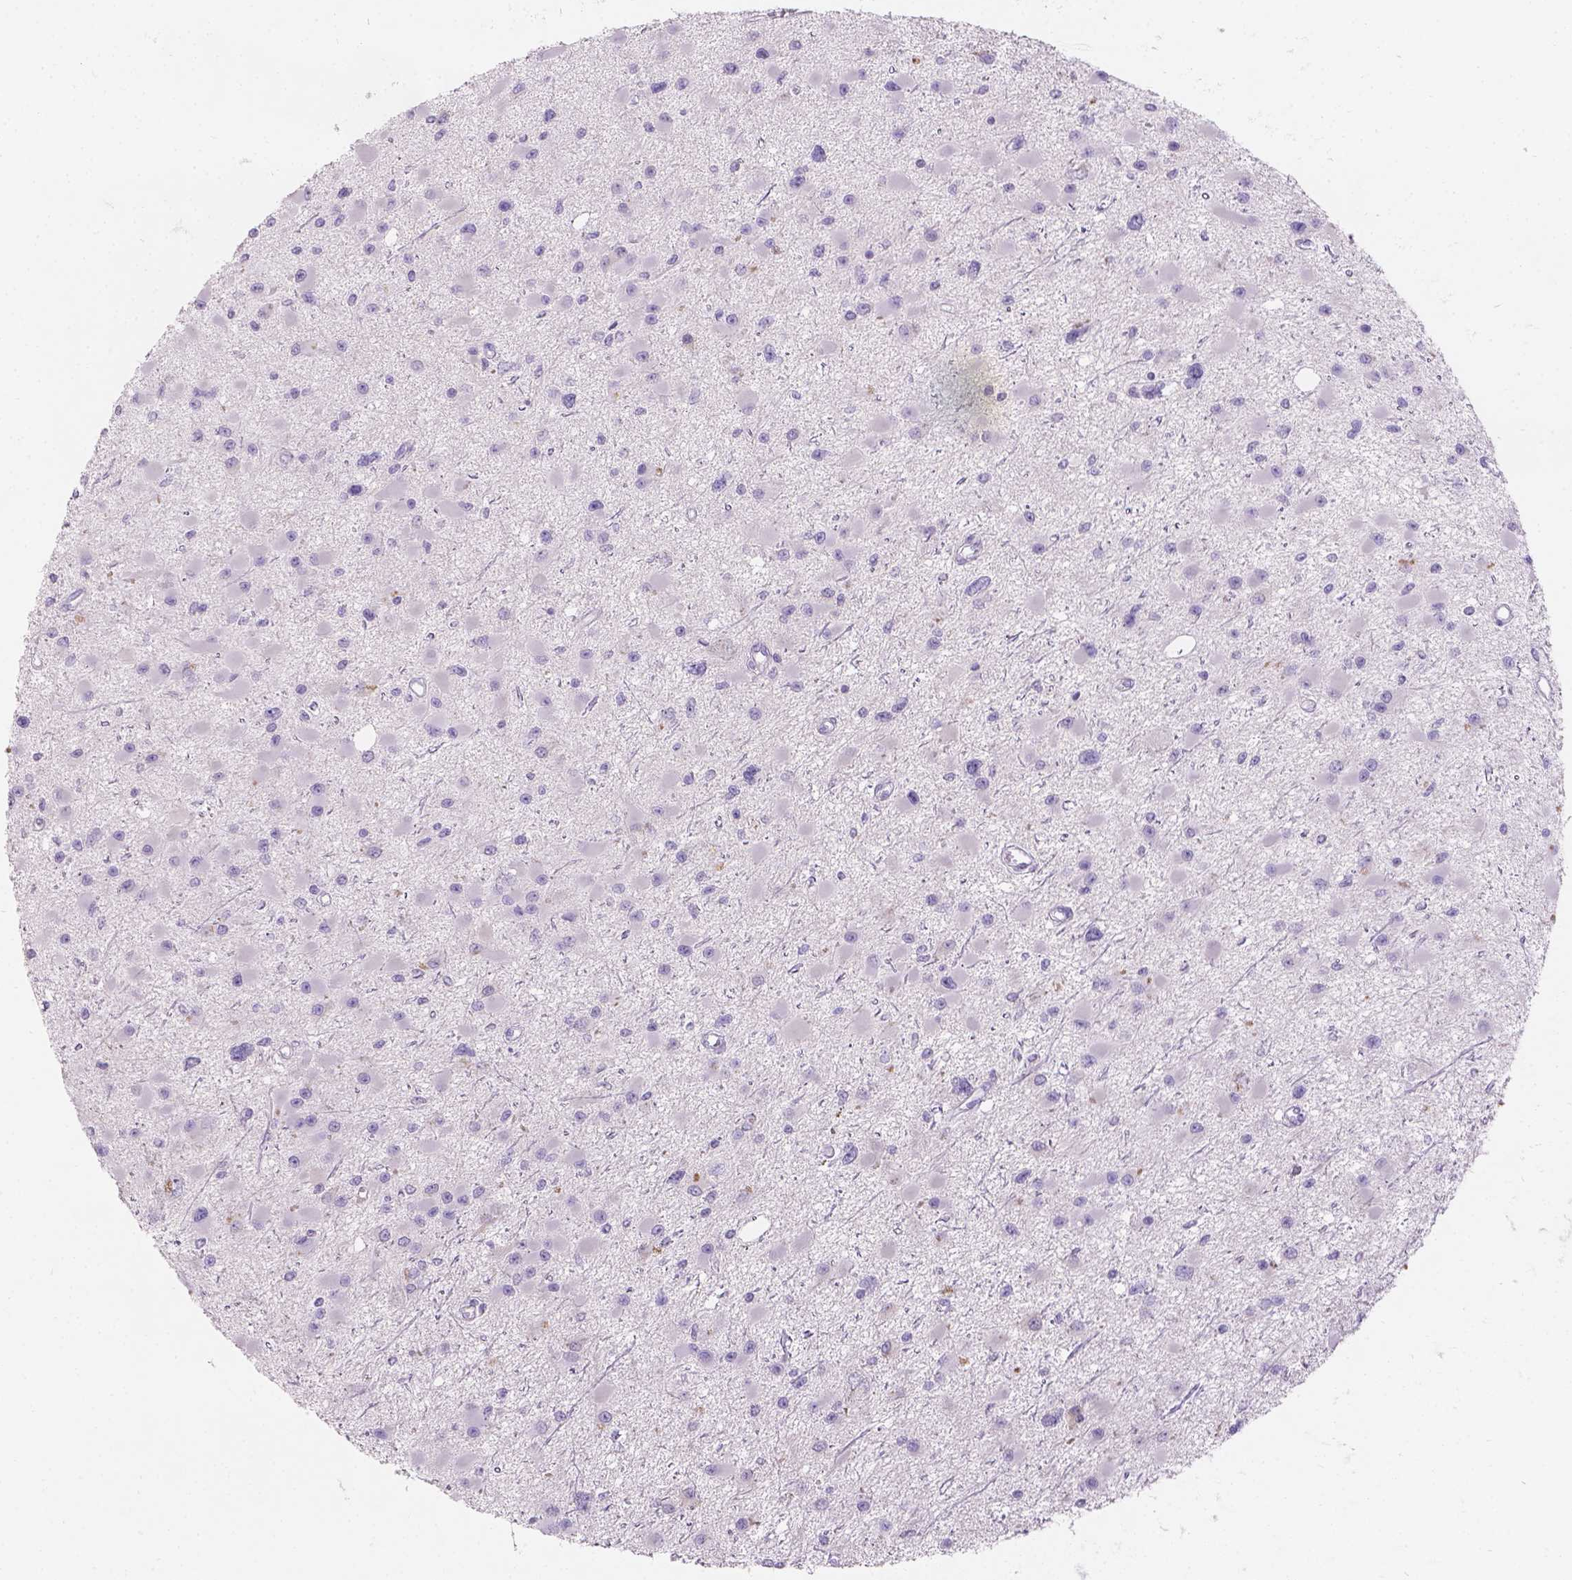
{"staining": {"intensity": "negative", "quantity": "none", "location": "none"}, "tissue": "glioma", "cell_type": "Tumor cells", "image_type": "cancer", "snomed": [{"axis": "morphology", "description": "Glioma, malignant, High grade"}, {"axis": "topography", "description": "Brain"}], "caption": "Malignant high-grade glioma was stained to show a protein in brown. There is no significant staining in tumor cells.", "gene": "GAL3ST2", "patient": {"sex": "male", "age": 54}}